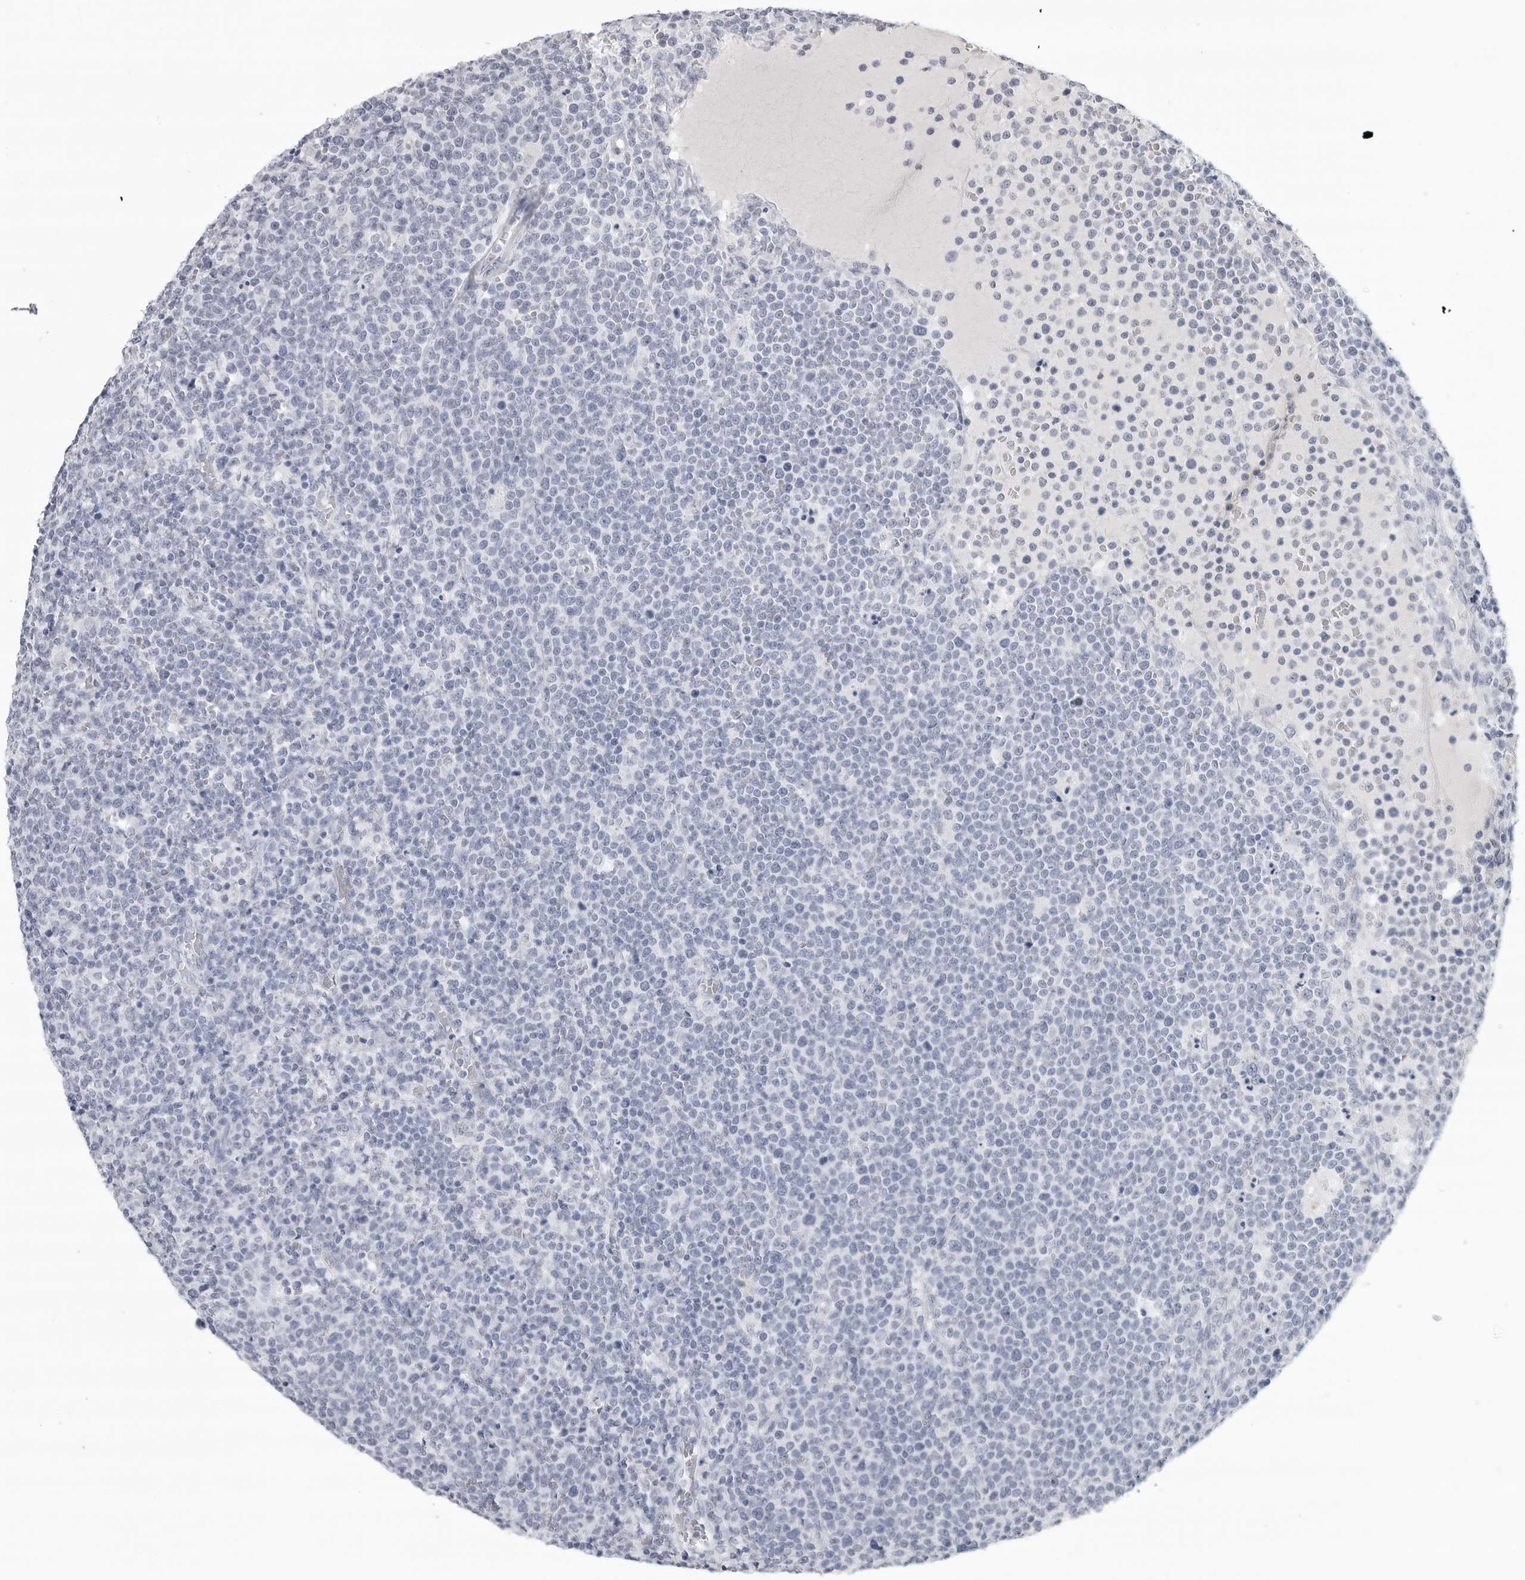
{"staining": {"intensity": "negative", "quantity": "none", "location": "none"}, "tissue": "lymphoma", "cell_type": "Tumor cells", "image_type": "cancer", "snomed": [{"axis": "morphology", "description": "Malignant lymphoma, non-Hodgkin's type, High grade"}, {"axis": "topography", "description": "Lymph node"}], "caption": "Human lymphoma stained for a protein using IHC exhibits no expression in tumor cells.", "gene": "LY6D", "patient": {"sex": "male", "age": 61}}